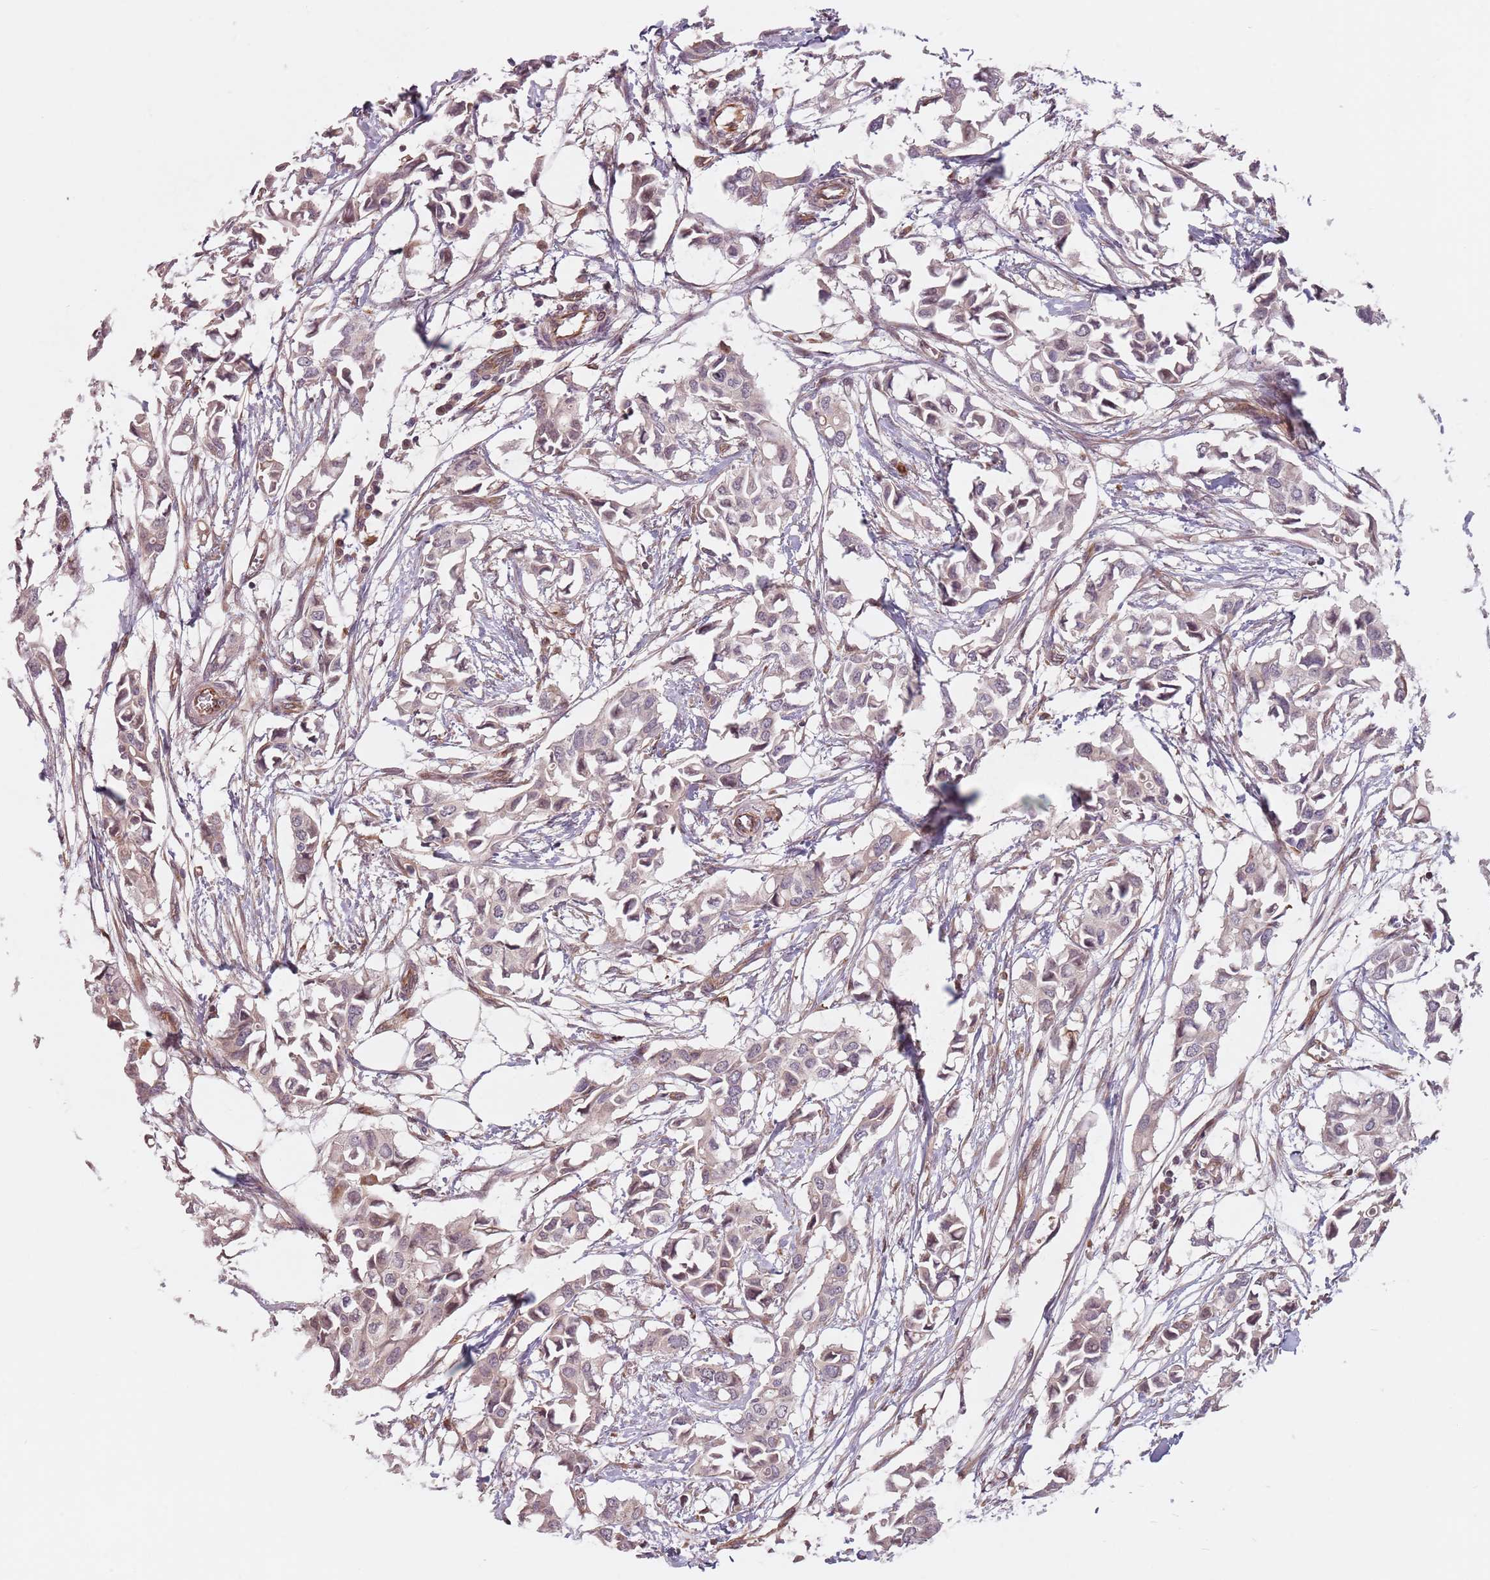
{"staining": {"intensity": "weak", "quantity": "<25%", "location": "cytoplasmic/membranous,nuclear"}, "tissue": "breast cancer", "cell_type": "Tumor cells", "image_type": "cancer", "snomed": [{"axis": "morphology", "description": "Duct carcinoma"}, {"axis": "topography", "description": "Breast"}], "caption": "Tumor cells are negative for protein expression in human breast infiltrating ductal carcinoma.", "gene": "GPR180", "patient": {"sex": "female", "age": 41}}